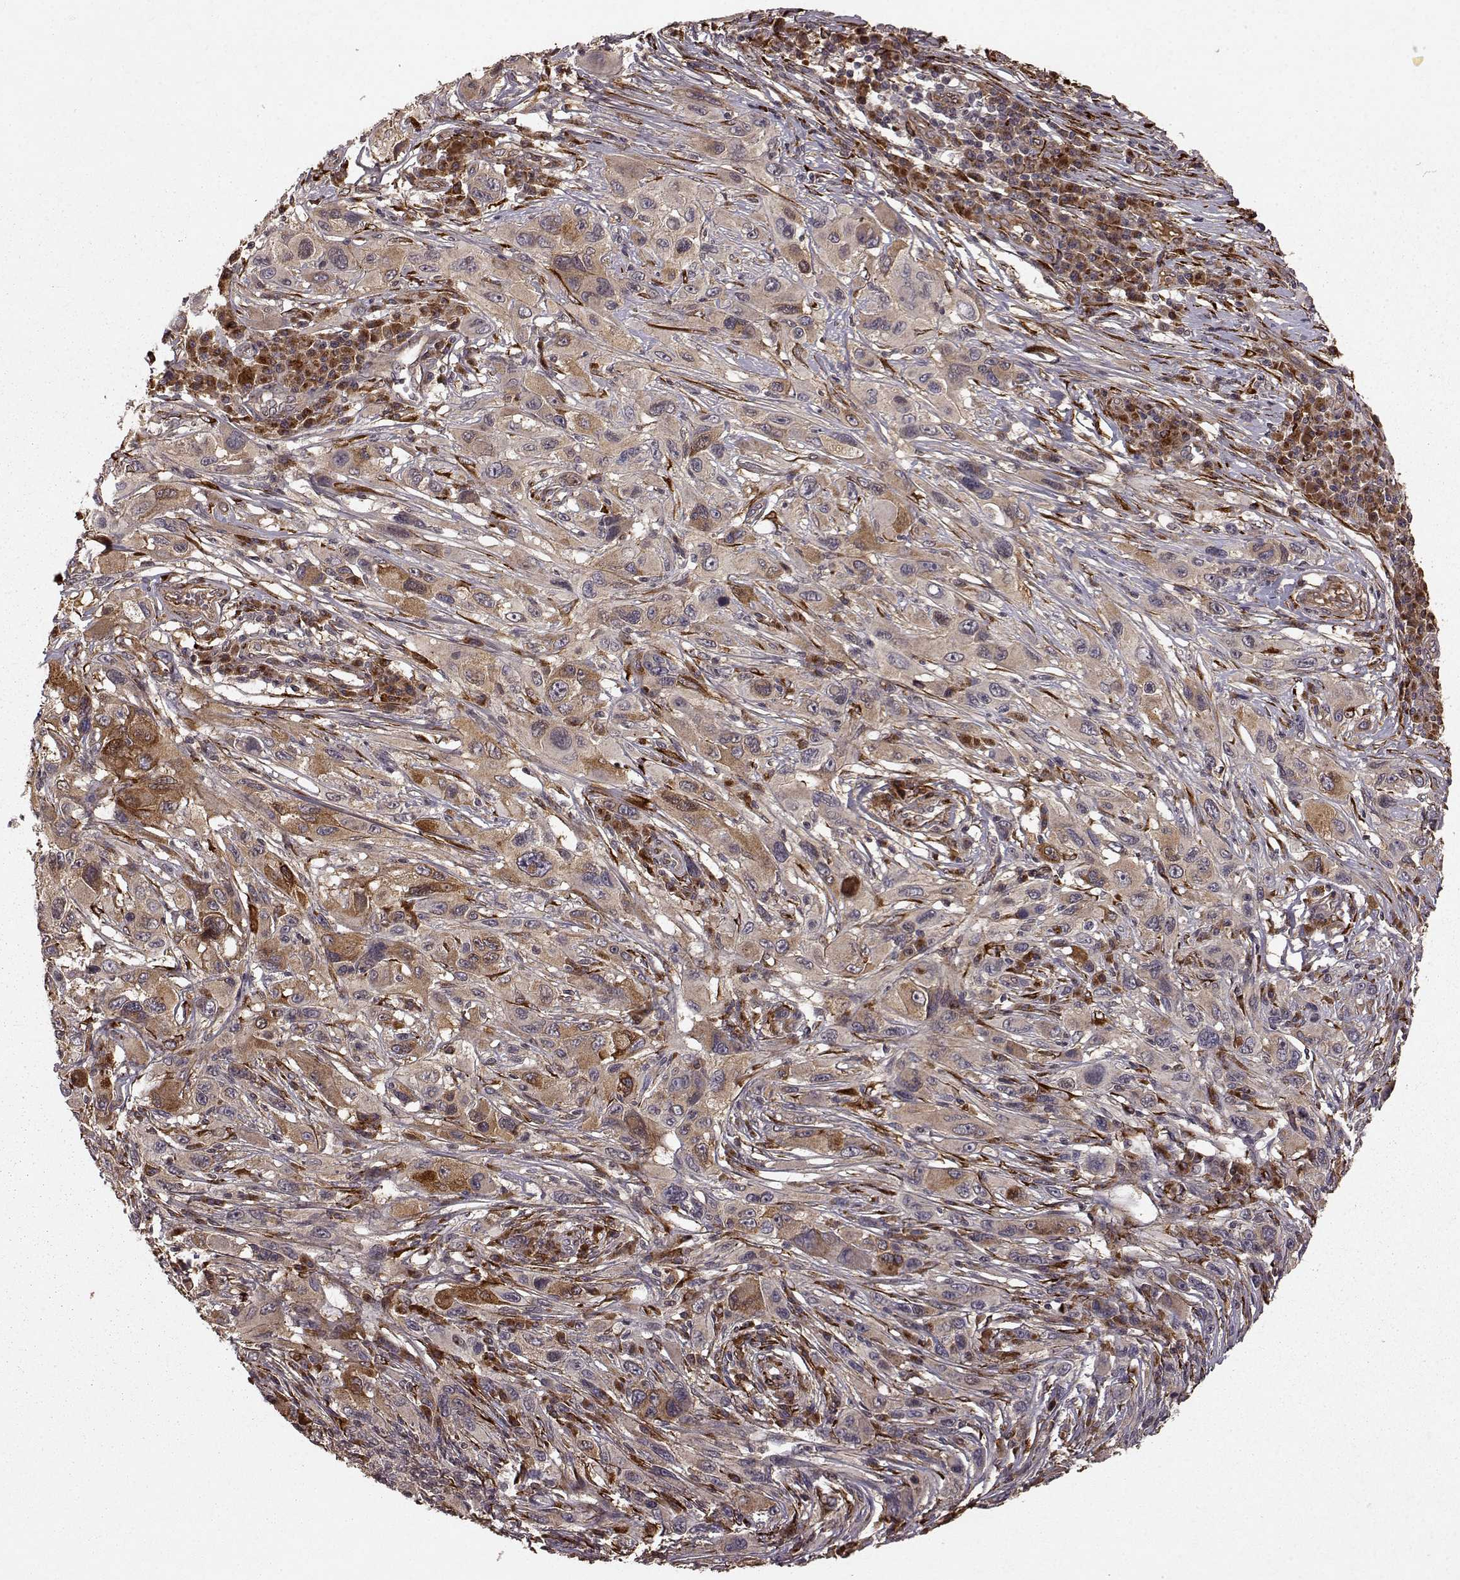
{"staining": {"intensity": "moderate", "quantity": "<25%", "location": "cytoplasmic/membranous"}, "tissue": "melanoma", "cell_type": "Tumor cells", "image_type": "cancer", "snomed": [{"axis": "morphology", "description": "Malignant melanoma, NOS"}, {"axis": "topography", "description": "Skin"}], "caption": "This micrograph demonstrates IHC staining of malignant melanoma, with low moderate cytoplasmic/membranous positivity in approximately <25% of tumor cells.", "gene": "FSTL1", "patient": {"sex": "male", "age": 53}}